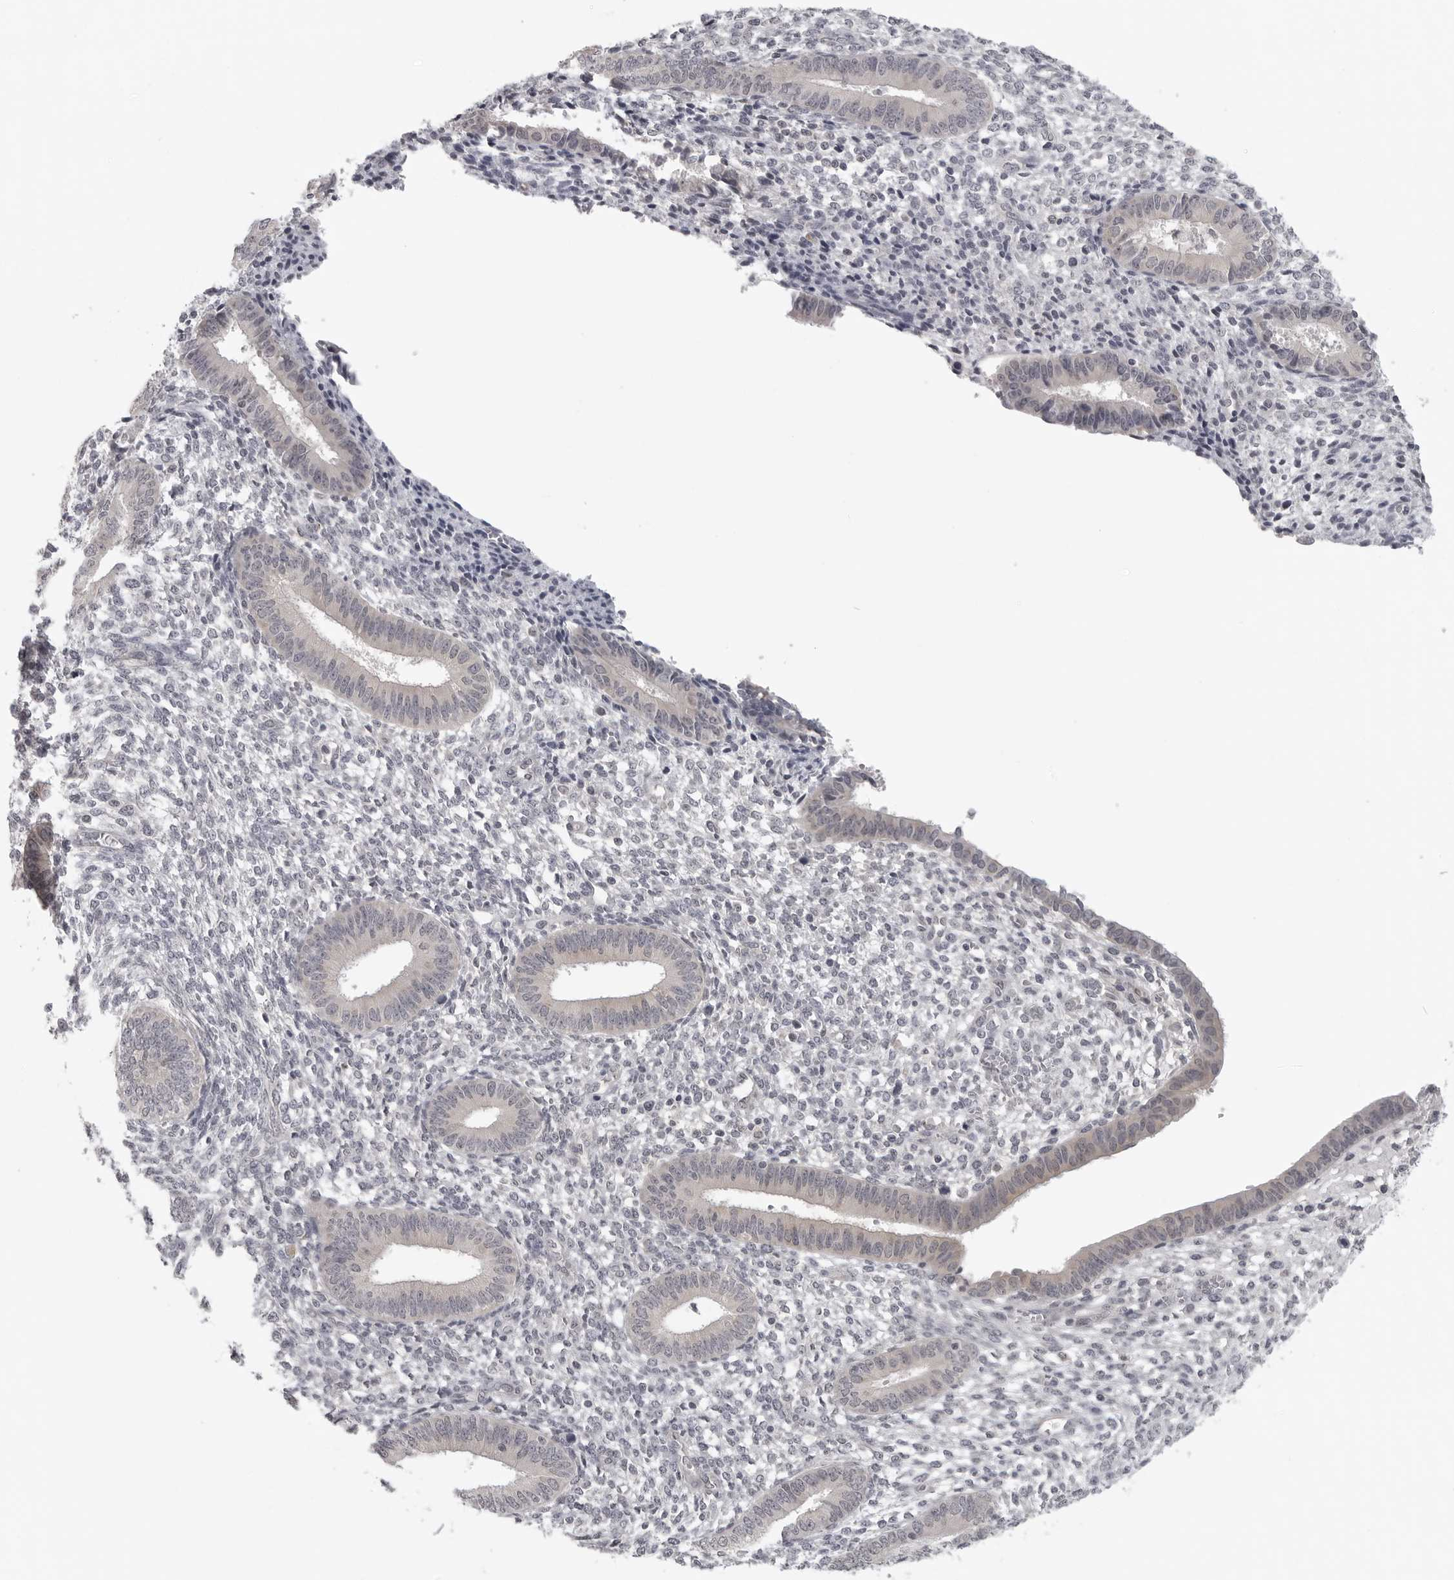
{"staining": {"intensity": "negative", "quantity": "none", "location": "none"}, "tissue": "endometrium", "cell_type": "Cells in endometrial stroma", "image_type": "normal", "snomed": [{"axis": "morphology", "description": "Normal tissue, NOS"}, {"axis": "topography", "description": "Endometrium"}], "caption": "Immunohistochemical staining of normal endometrium reveals no significant positivity in cells in endometrial stroma.", "gene": "TUT4", "patient": {"sex": "female", "age": 46}}